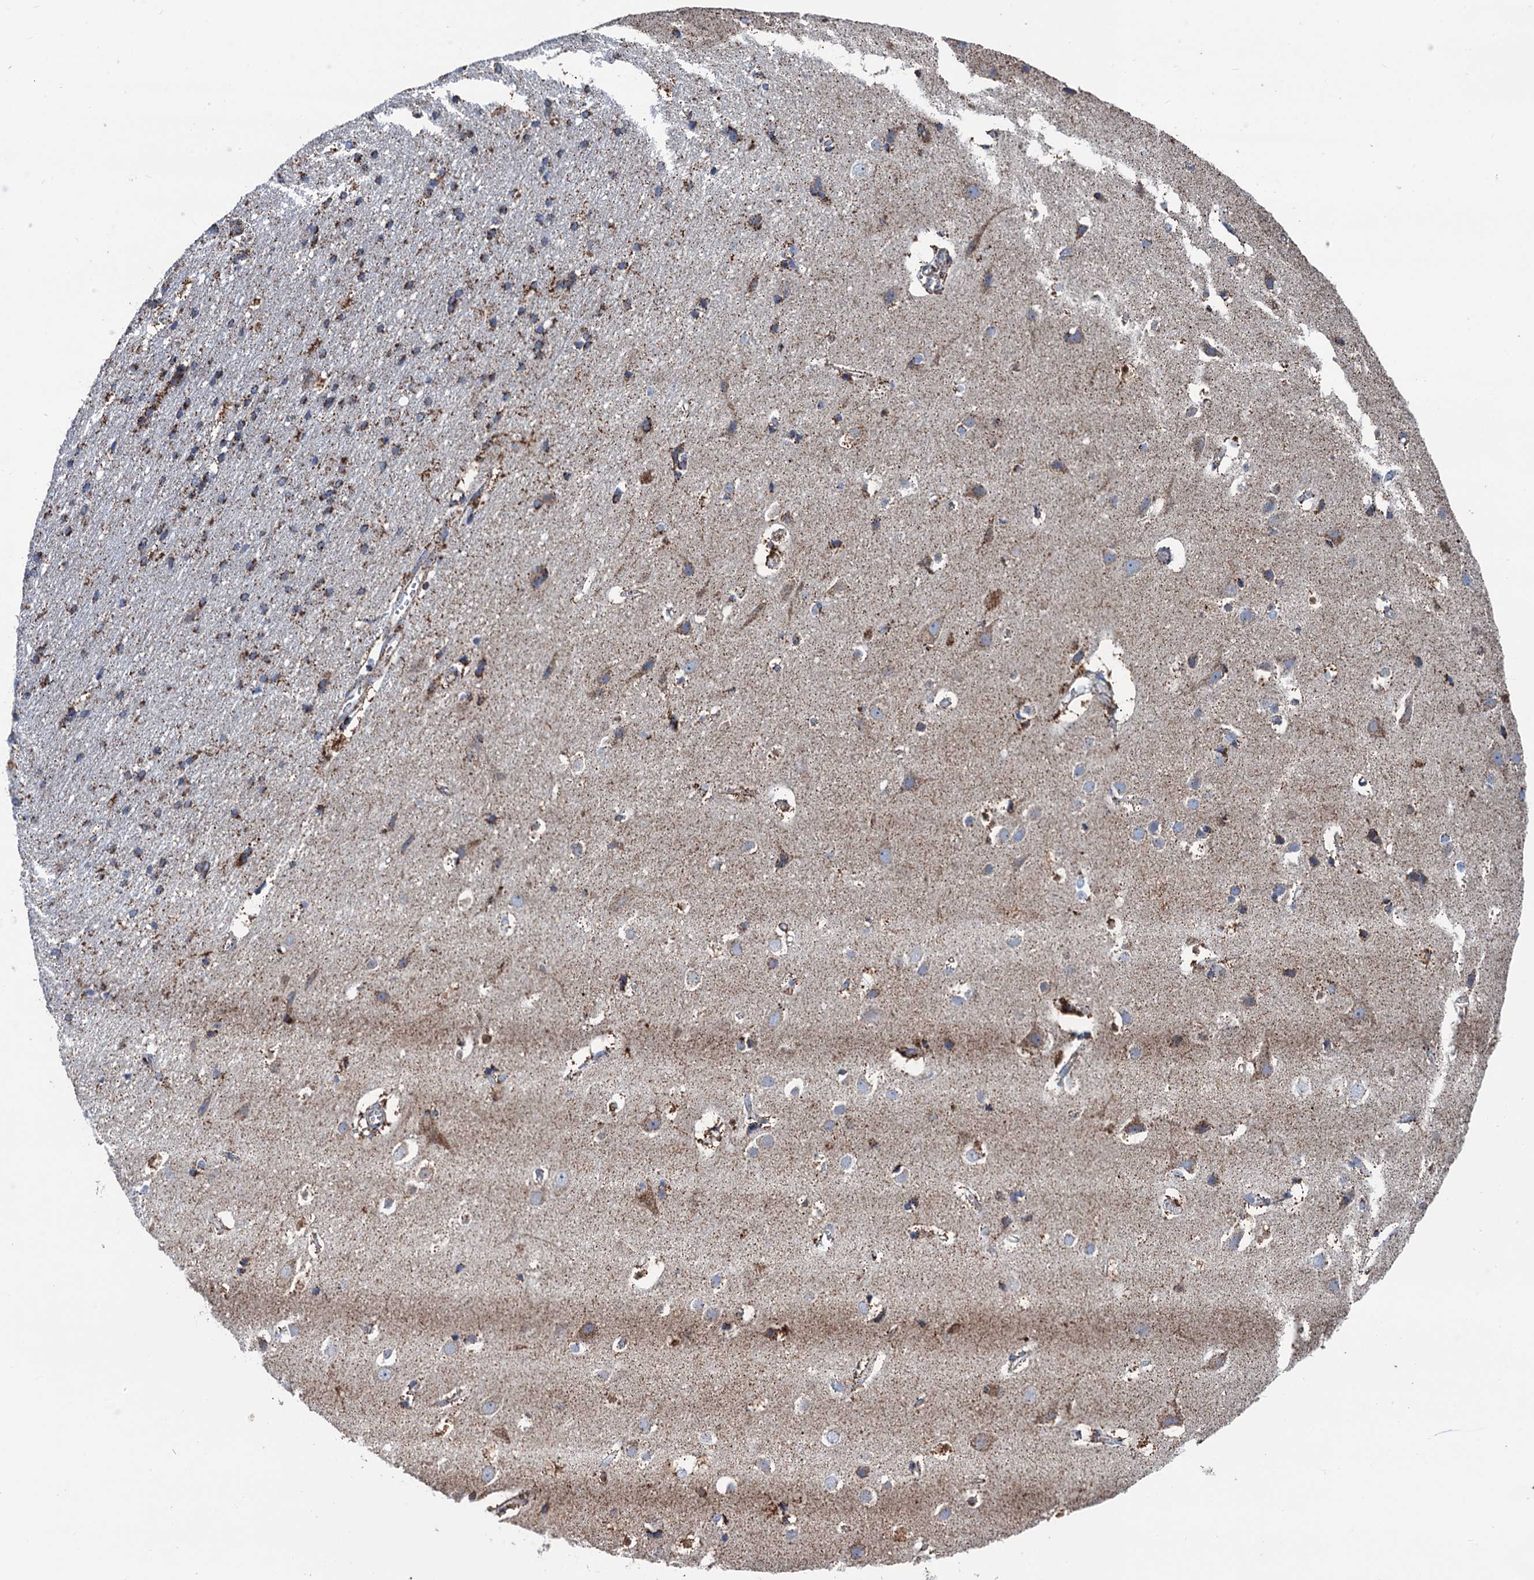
{"staining": {"intensity": "moderate", "quantity": "25%-75%", "location": "cytoplasmic/membranous"}, "tissue": "cerebral cortex", "cell_type": "Endothelial cells", "image_type": "normal", "snomed": [{"axis": "morphology", "description": "Normal tissue, NOS"}, {"axis": "topography", "description": "Cerebral cortex"}], "caption": "Moderate cytoplasmic/membranous staining is appreciated in approximately 25%-75% of endothelial cells in normal cerebral cortex. Nuclei are stained in blue.", "gene": "IVD", "patient": {"sex": "male", "age": 54}}